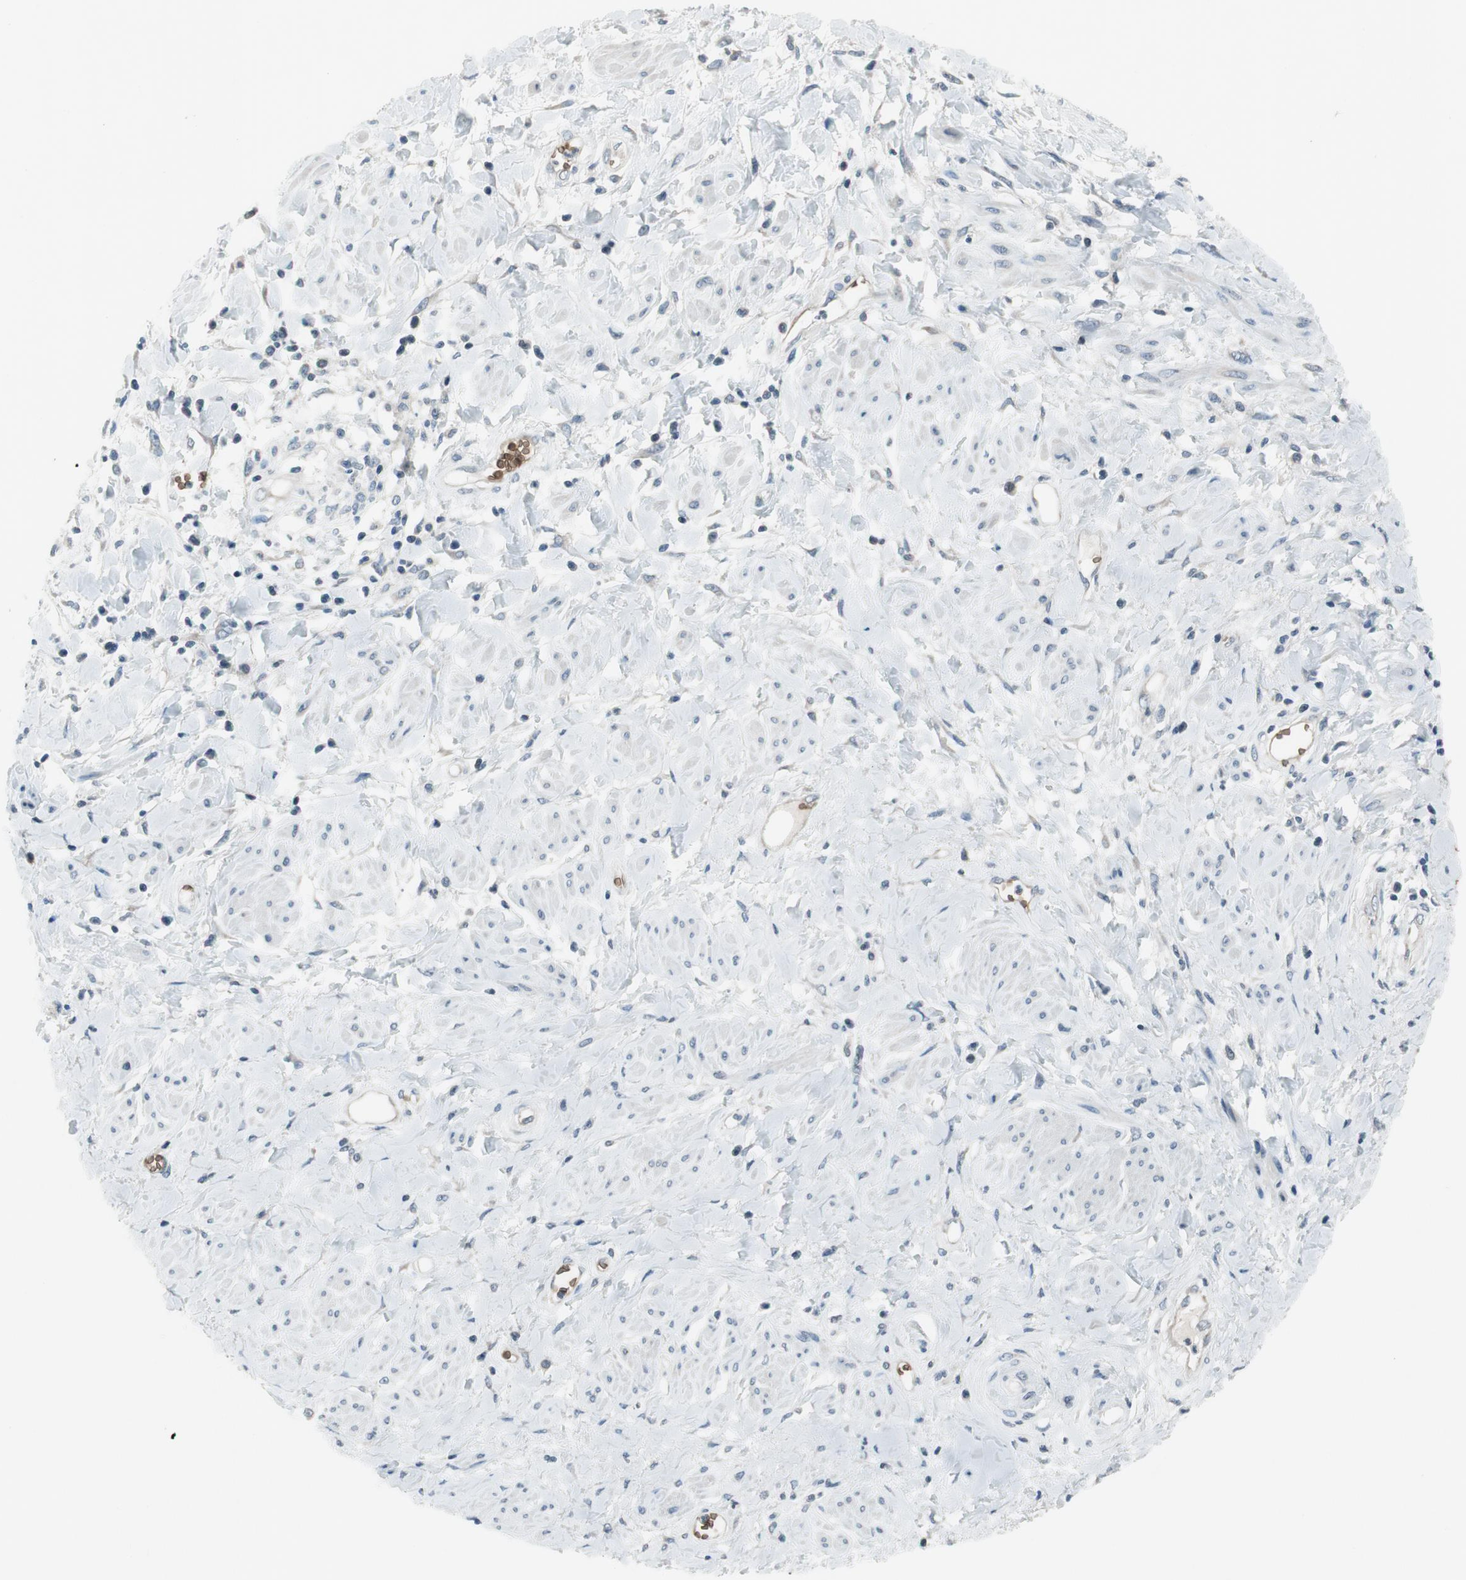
{"staining": {"intensity": "negative", "quantity": "none", "location": "none"}, "tissue": "cervical cancer", "cell_type": "Tumor cells", "image_type": "cancer", "snomed": [{"axis": "morphology", "description": "Squamous cell carcinoma, NOS"}, {"axis": "topography", "description": "Cervix"}], "caption": "Human cervical squamous cell carcinoma stained for a protein using IHC displays no positivity in tumor cells.", "gene": "GYPC", "patient": {"sex": "female", "age": 57}}